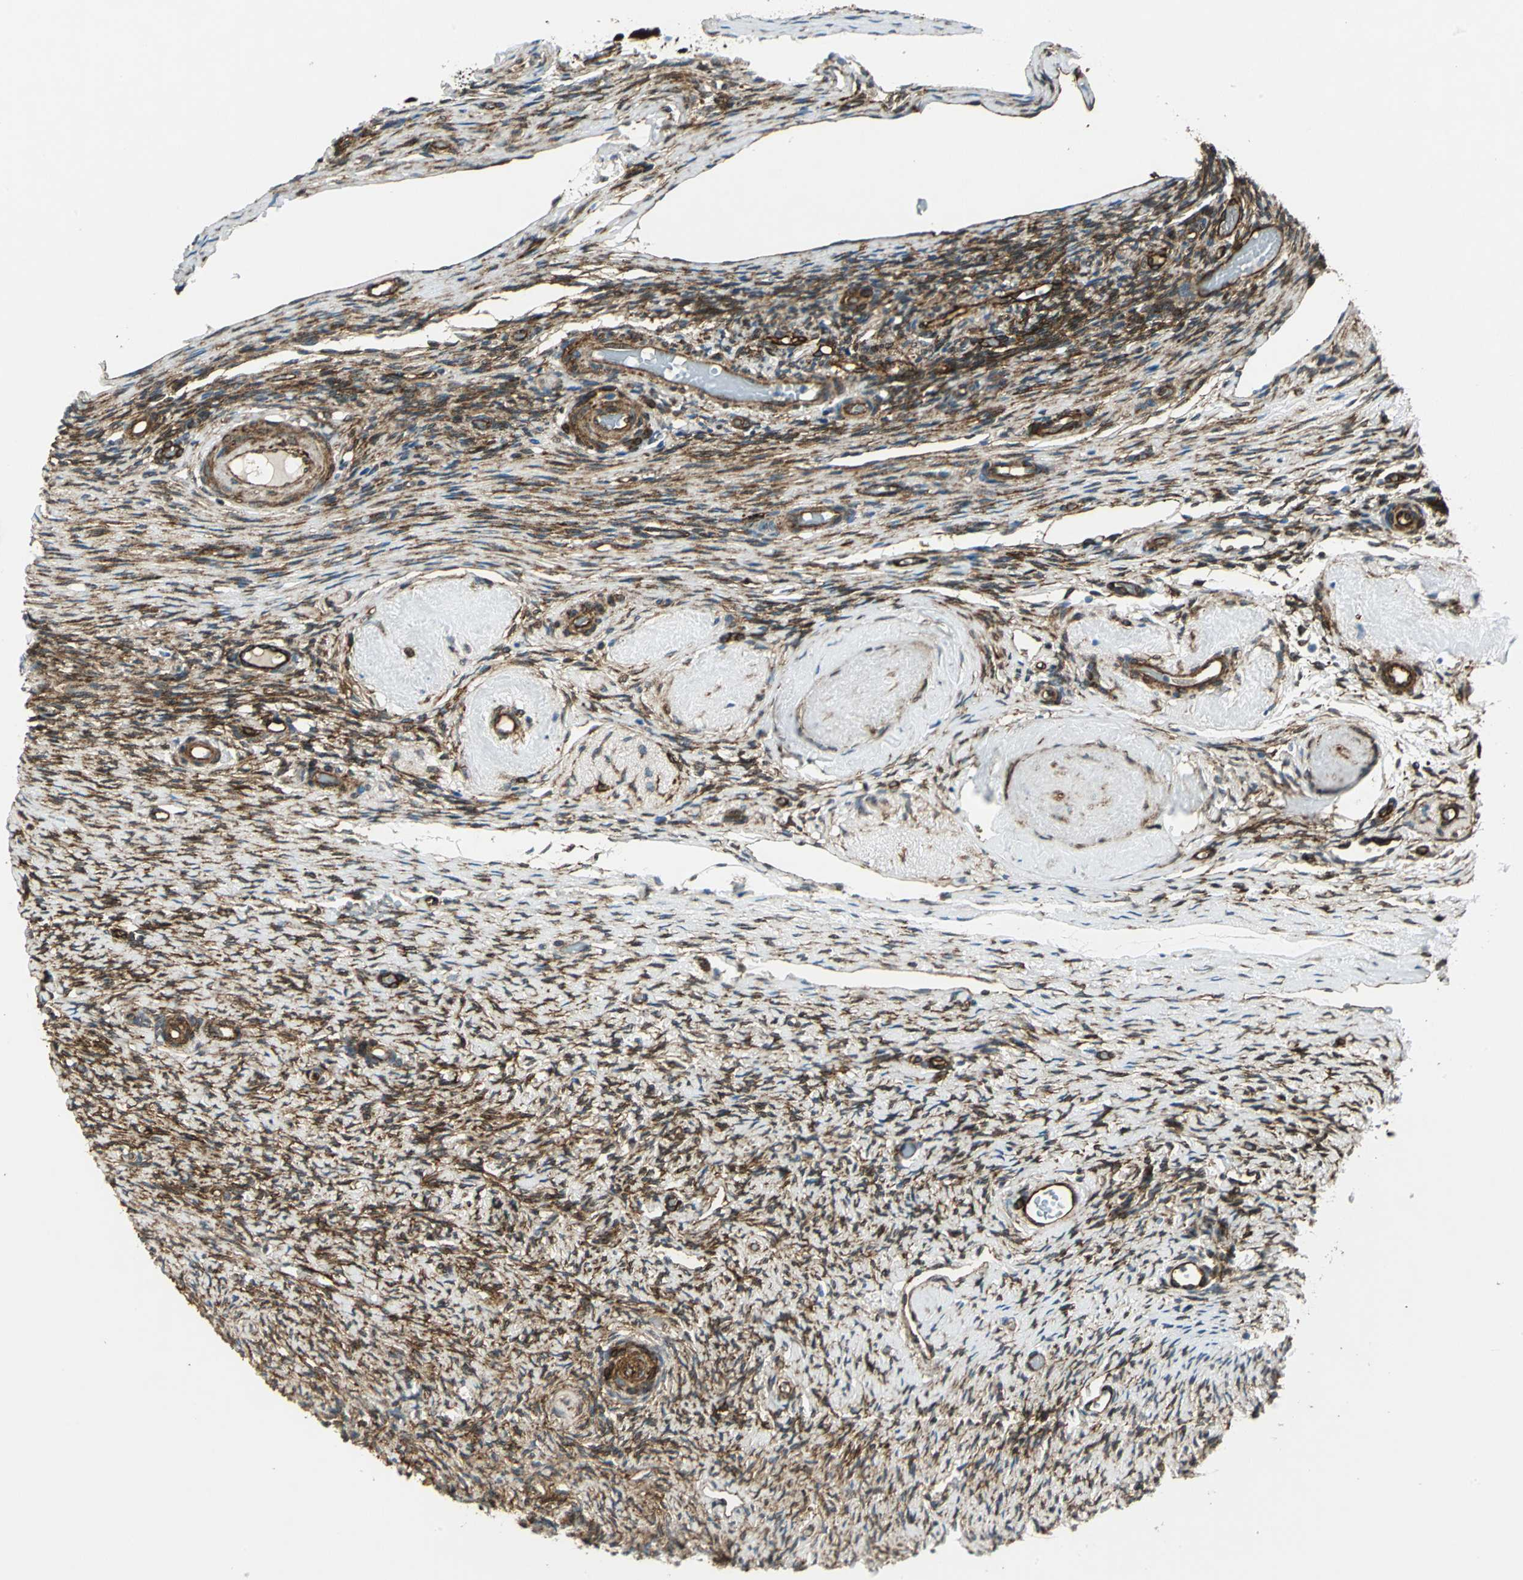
{"staining": {"intensity": "strong", "quantity": ">75%", "location": "cytoplasmic/membranous"}, "tissue": "ovary", "cell_type": "Follicle cells", "image_type": "normal", "snomed": [{"axis": "morphology", "description": "Normal tissue, NOS"}, {"axis": "topography", "description": "Ovary"}], "caption": "Immunohistochemical staining of normal ovary reveals strong cytoplasmic/membranous protein staining in approximately >75% of follicle cells. Nuclei are stained in blue.", "gene": "HSPB1", "patient": {"sex": "female", "age": 60}}